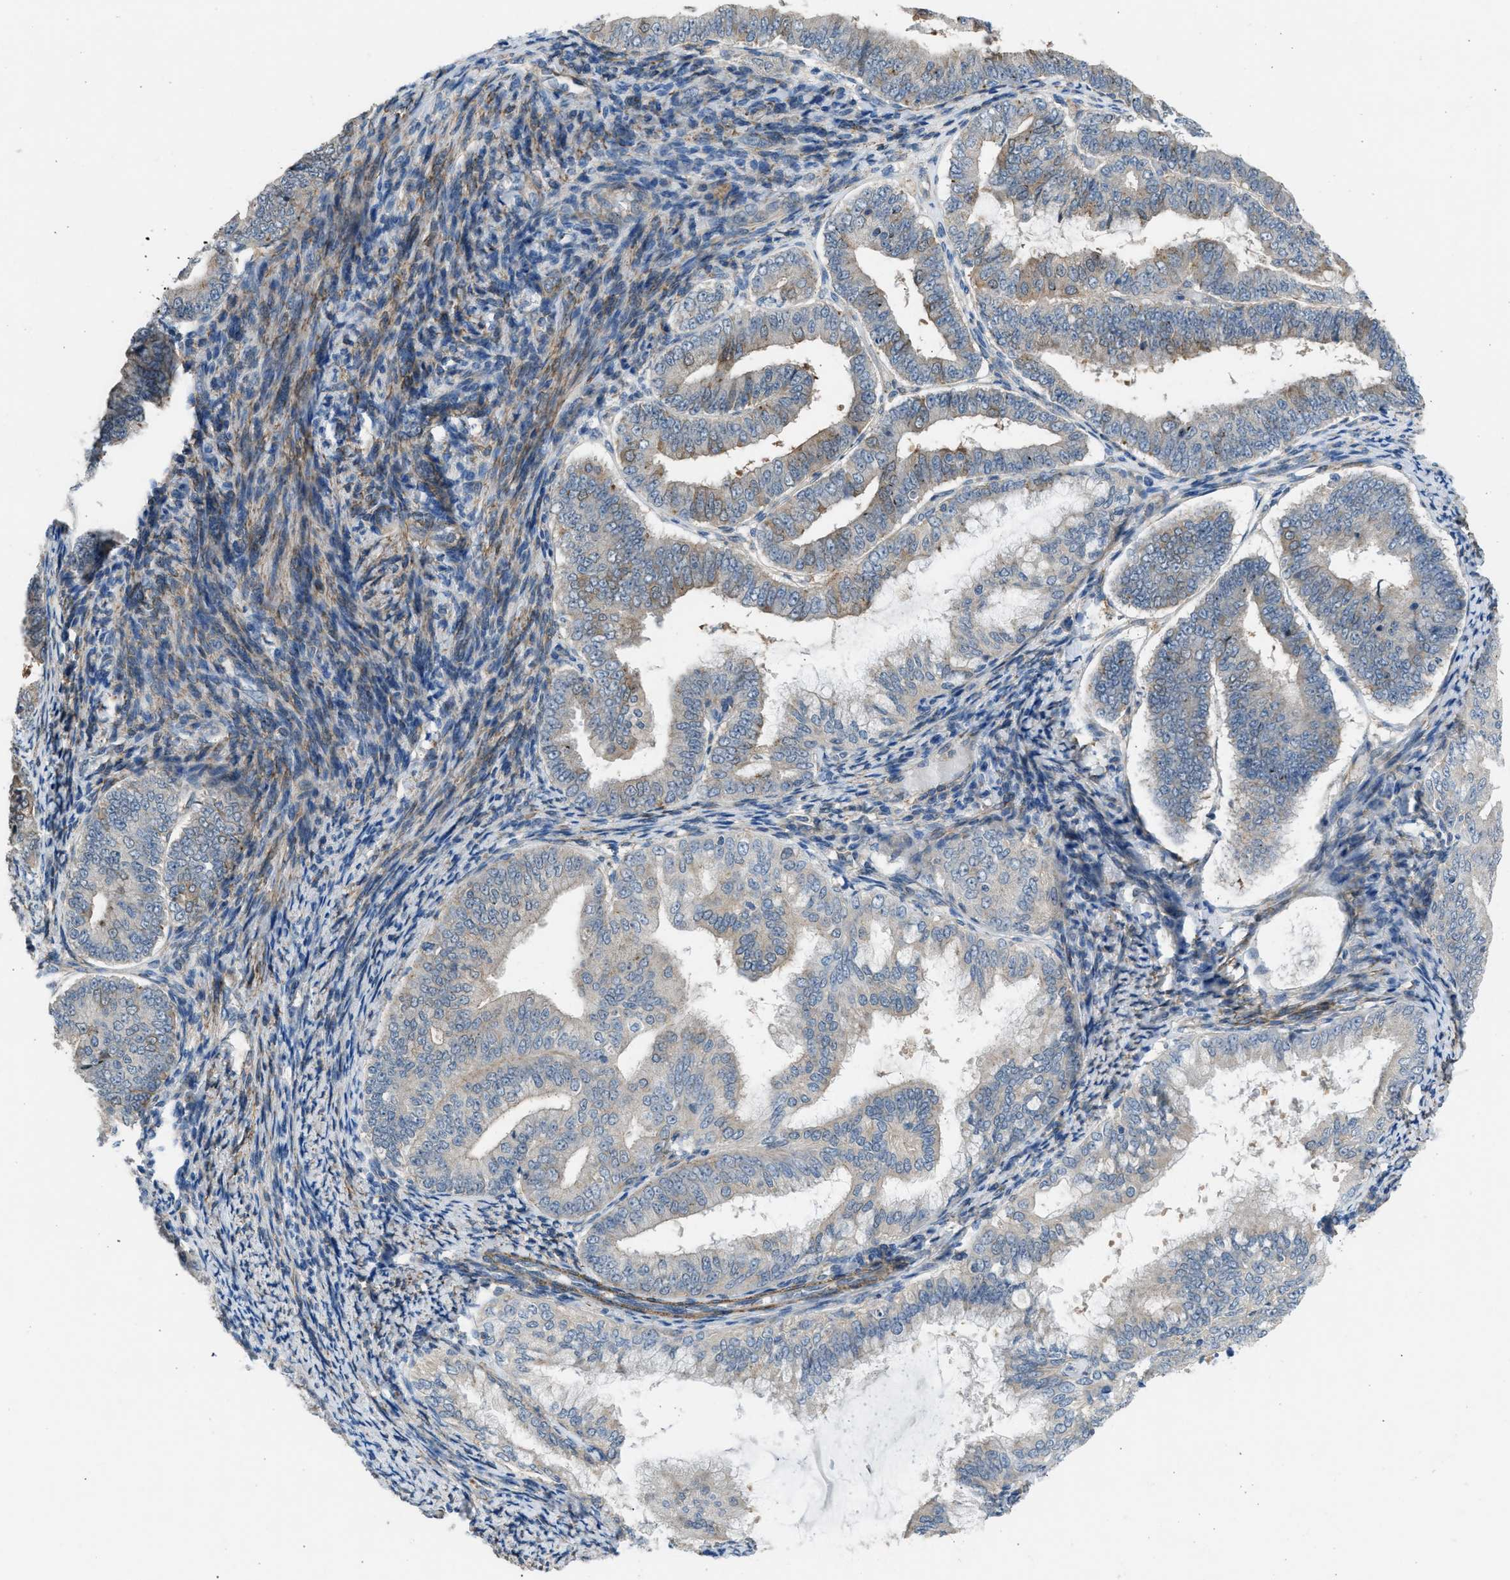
{"staining": {"intensity": "weak", "quantity": "<25%", "location": "cytoplasmic/membranous"}, "tissue": "endometrial cancer", "cell_type": "Tumor cells", "image_type": "cancer", "snomed": [{"axis": "morphology", "description": "Adenocarcinoma, NOS"}, {"axis": "topography", "description": "Endometrium"}], "caption": "High magnification brightfield microscopy of endometrial adenocarcinoma stained with DAB (3,3'-diaminobenzidine) (brown) and counterstained with hematoxylin (blue): tumor cells show no significant positivity.", "gene": "PCNX3", "patient": {"sex": "female", "age": 63}}